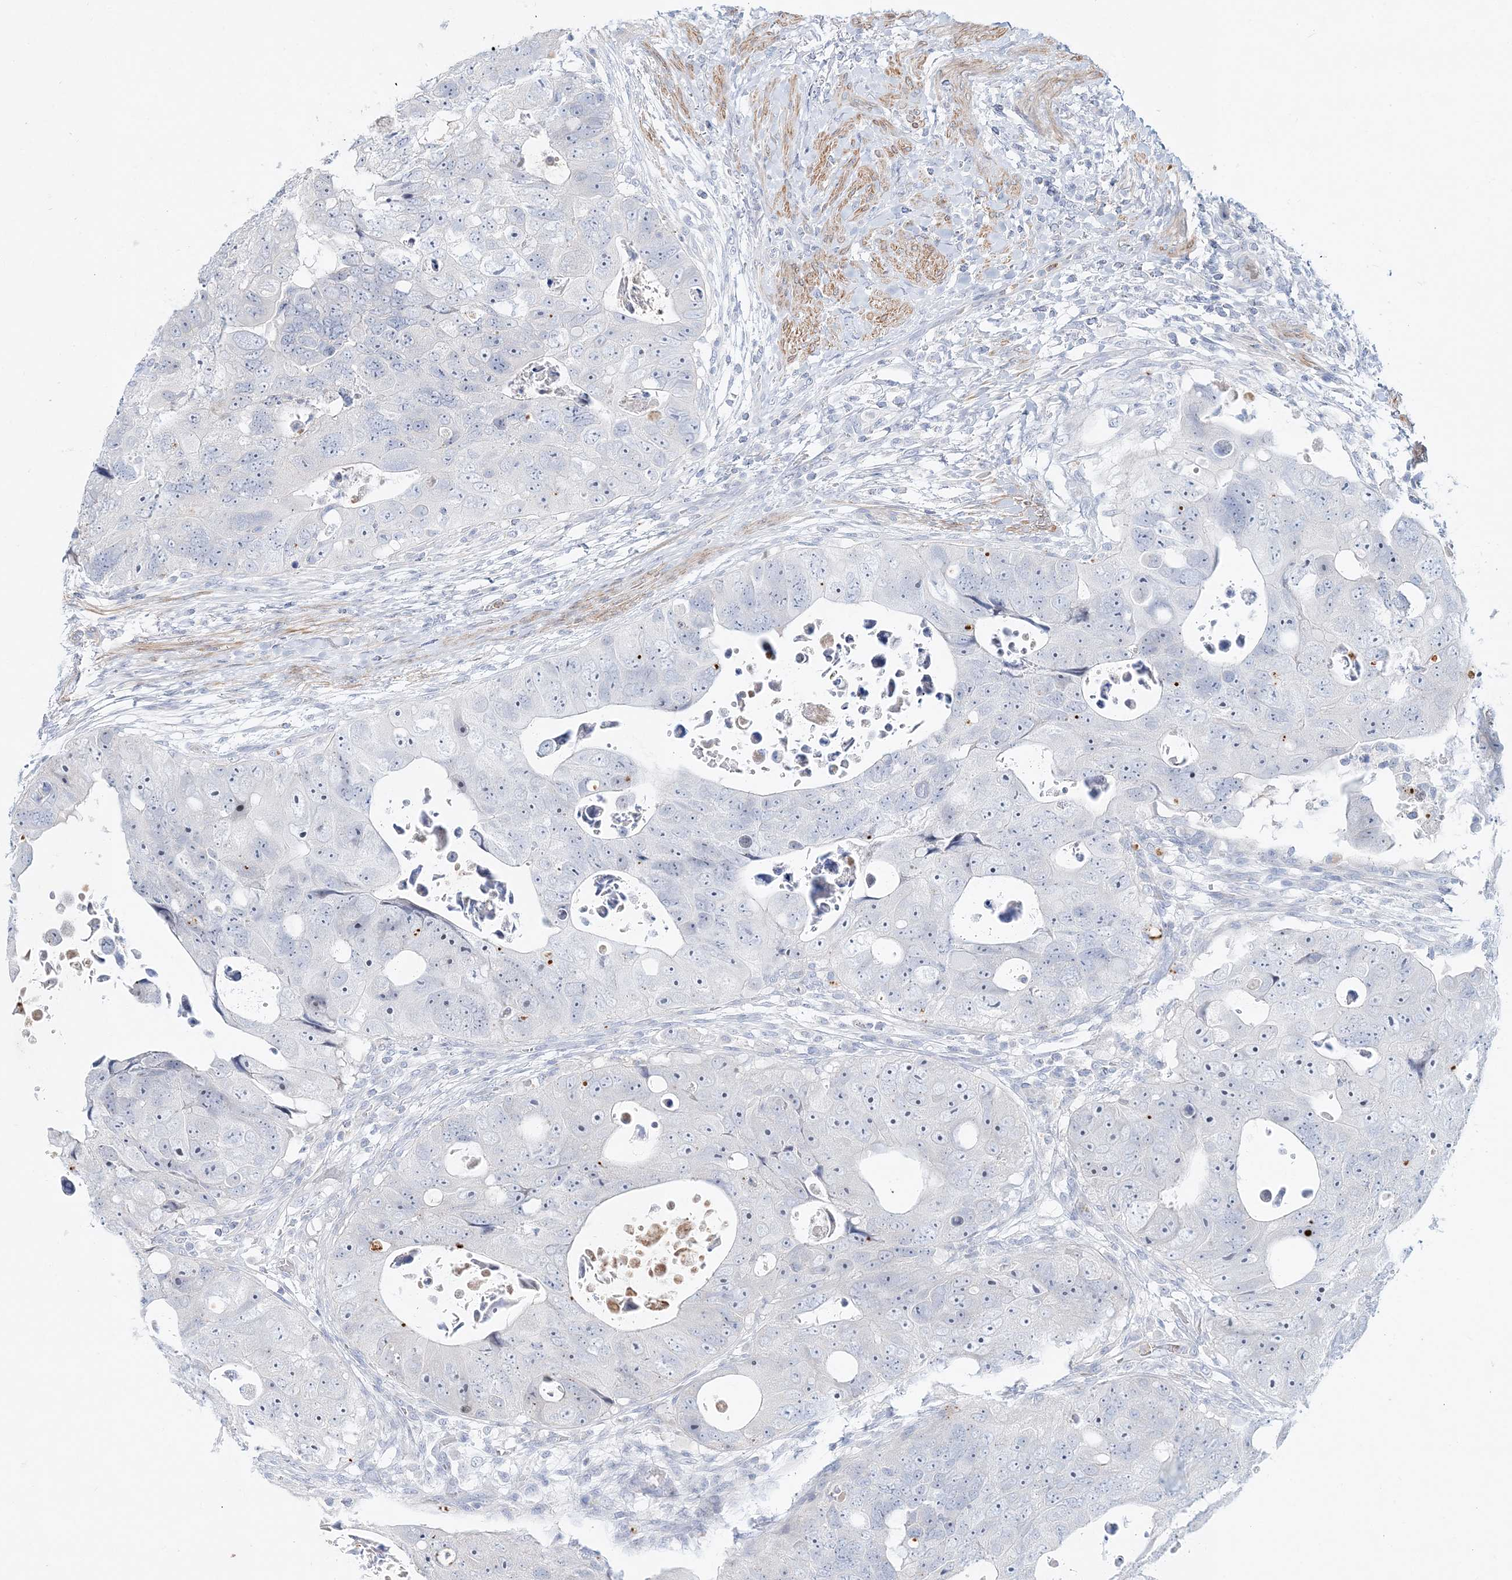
{"staining": {"intensity": "negative", "quantity": "none", "location": "none"}, "tissue": "colorectal cancer", "cell_type": "Tumor cells", "image_type": "cancer", "snomed": [{"axis": "morphology", "description": "Adenocarcinoma, NOS"}, {"axis": "topography", "description": "Rectum"}], "caption": "This is an immunohistochemistry micrograph of human adenocarcinoma (colorectal). There is no staining in tumor cells.", "gene": "DNAH5", "patient": {"sex": "male", "age": 59}}